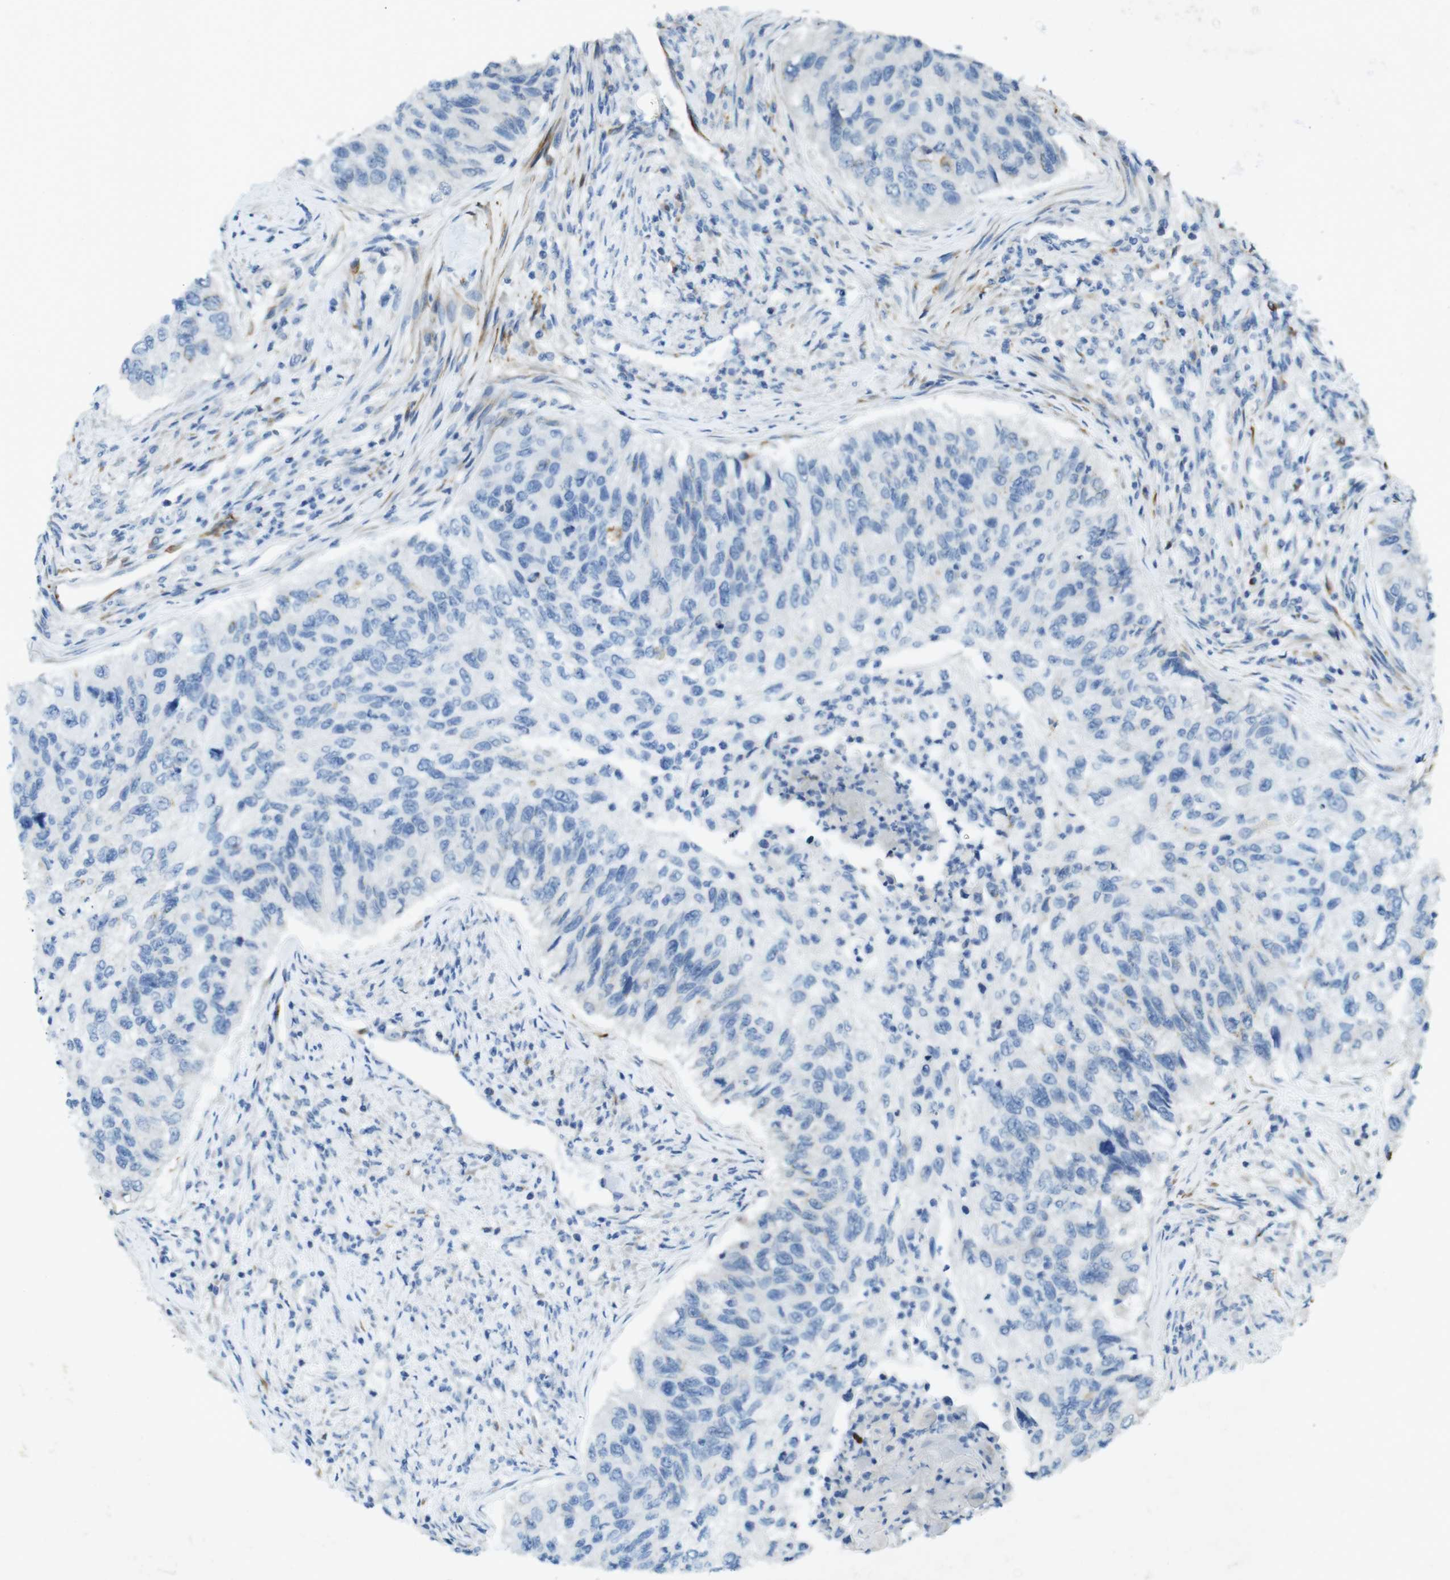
{"staining": {"intensity": "negative", "quantity": "none", "location": "none"}, "tissue": "urothelial cancer", "cell_type": "Tumor cells", "image_type": "cancer", "snomed": [{"axis": "morphology", "description": "Urothelial carcinoma, High grade"}, {"axis": "topography", "description": "Urinary bladder"}], "caption": "DAB (3,3'-diaminobenzidine) immunohistochemical staining of human urothelial cancer shows no significant staining in tumor cells.", "gene": "CD320", "patient": {"sex": "female", "age": 60}}